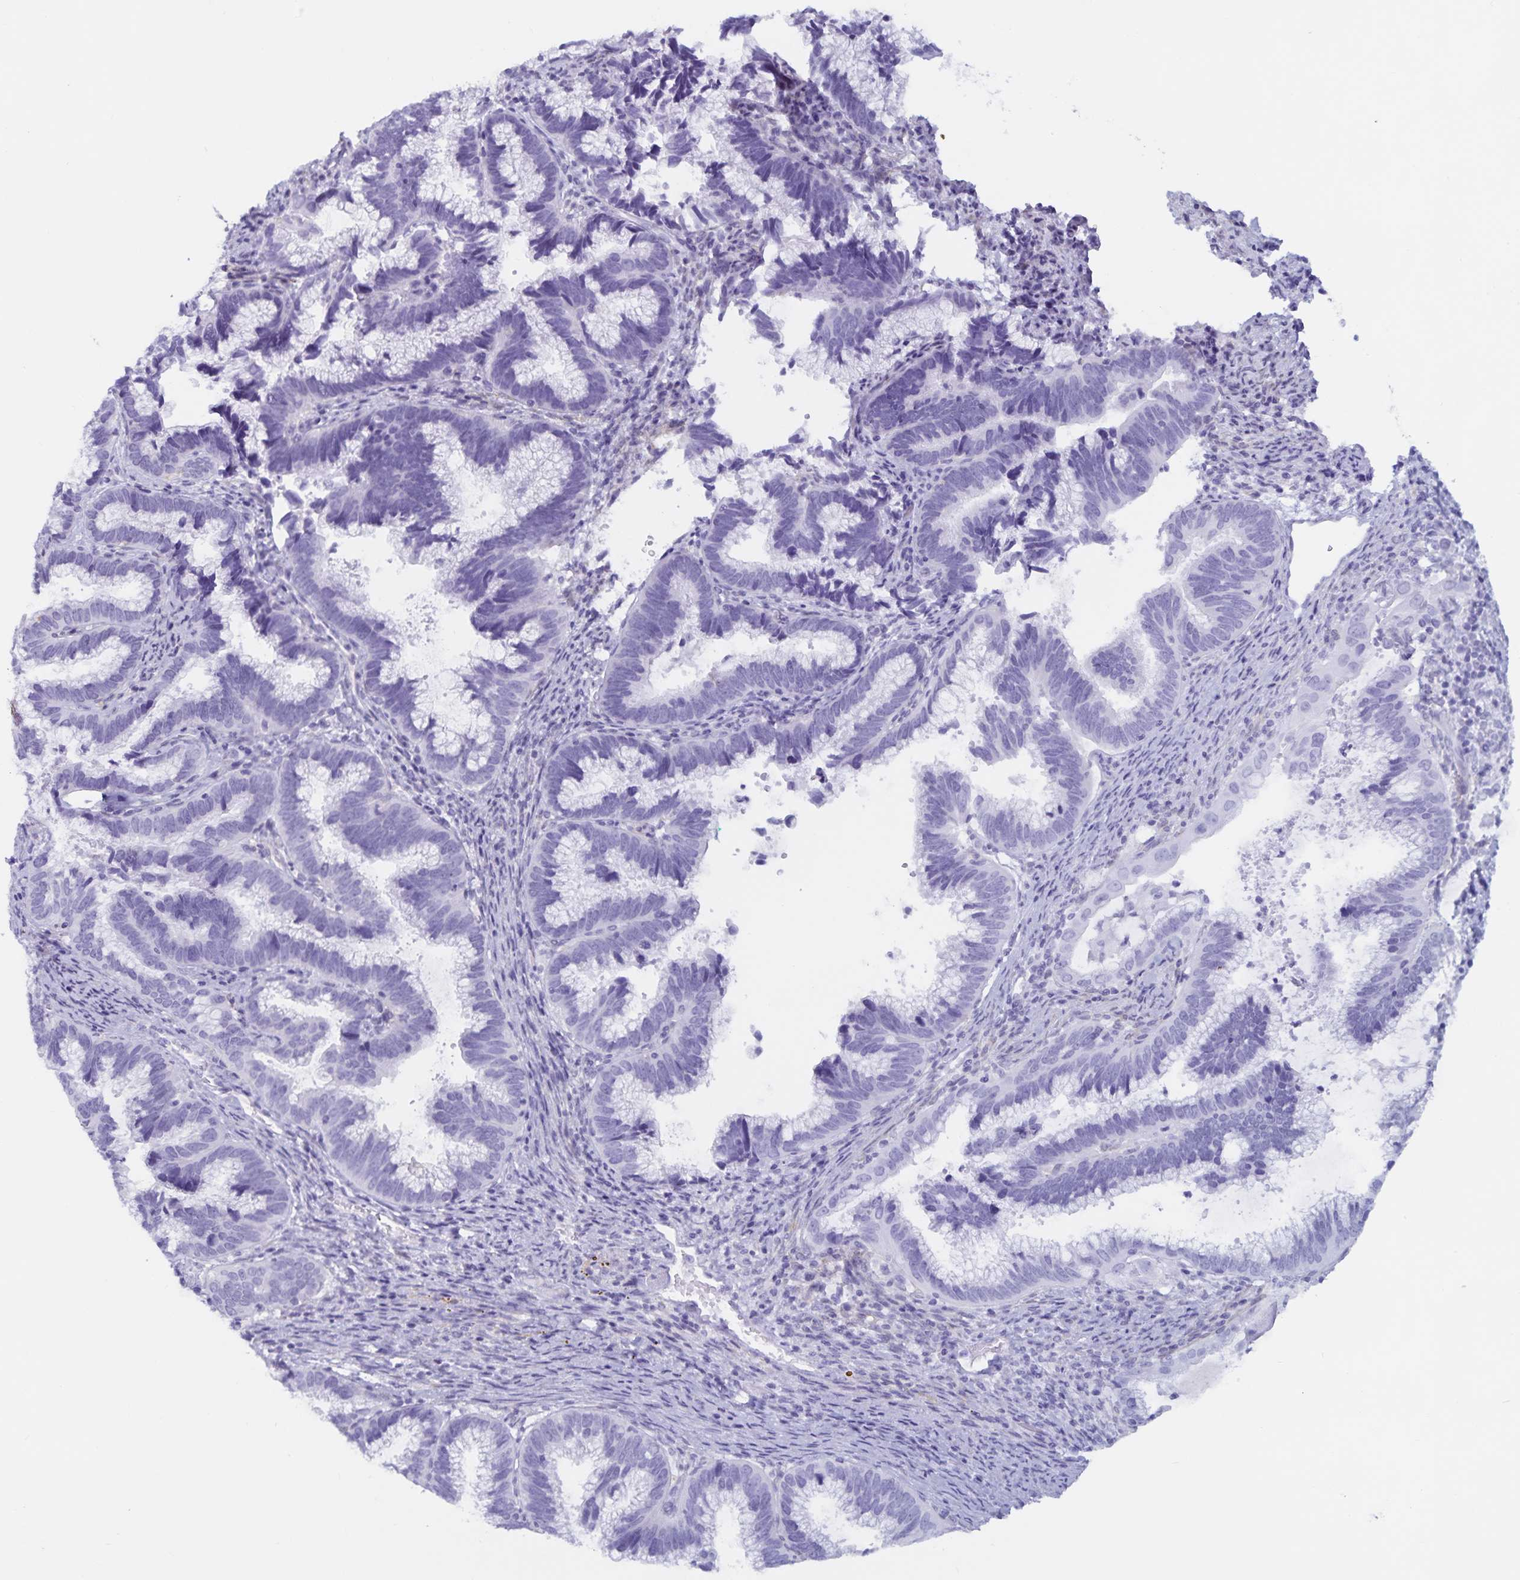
{"staining": {"intensity": "negative", "quantity": "none", "location": "none"}, "tissue": "cervical cancer", "cell_type": "Tumor cells", "image_type": "cancer", "snomed": [{"axis": "morphology", "description": "Adenocarcinoma, NOS"}, {"axis": "topography", "description": "Cervix"}], "caption": "This is an immunohistochemistry (IHC) histopathology image of human adenocarcinoma (cervical). There is no positivity in tumor cells.", "gene": "GPR137", "patient": {"sex": "female", "age": 61}}